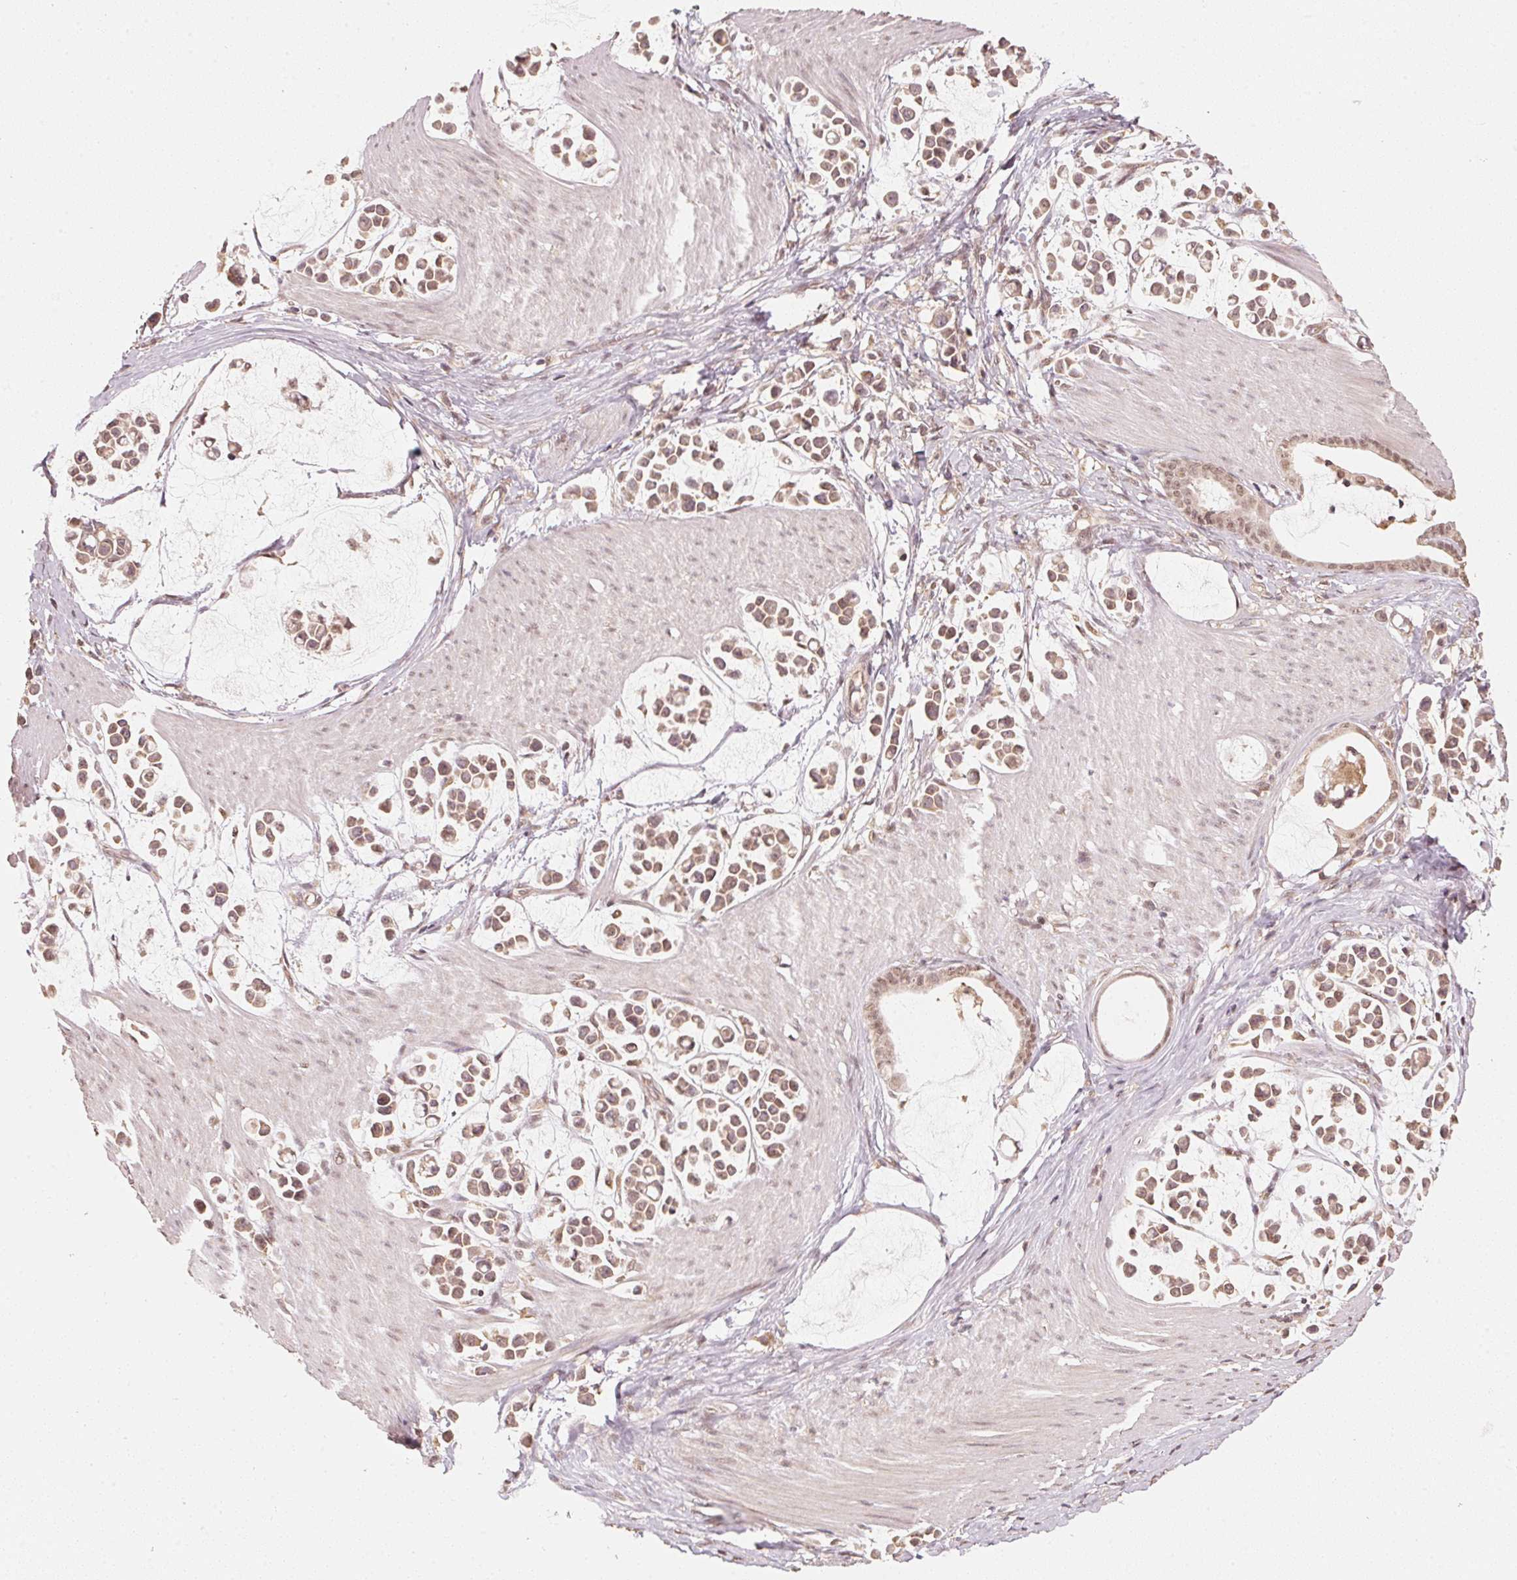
{"staining": {"intensity": "weak", "quantity": ">75%", "location": "cytoplasmic/membranous"}, "tissue": "stomach cancer", "cell_type": "Tumor cells", "image_type": "cancer", "snomed": [{"axis": "morphology", "description": "Adenocarcinoma, NOS"}, {"axis": "topography", "description": "Stomach"}], "caption": "Stomach cancer stained with DAB IHC exhibits low levels of weak cytoplasmic/membranous expression in approximately >75% of tumor cells. The staining is performed using DAB (3,3'-diaminobenzidine) brown chromogen to label protein expression. The nuclei are counter-stained blue using hematoxylin.", "gene": "C2orf73", "patient": {"sex": "male", "age": 82}}